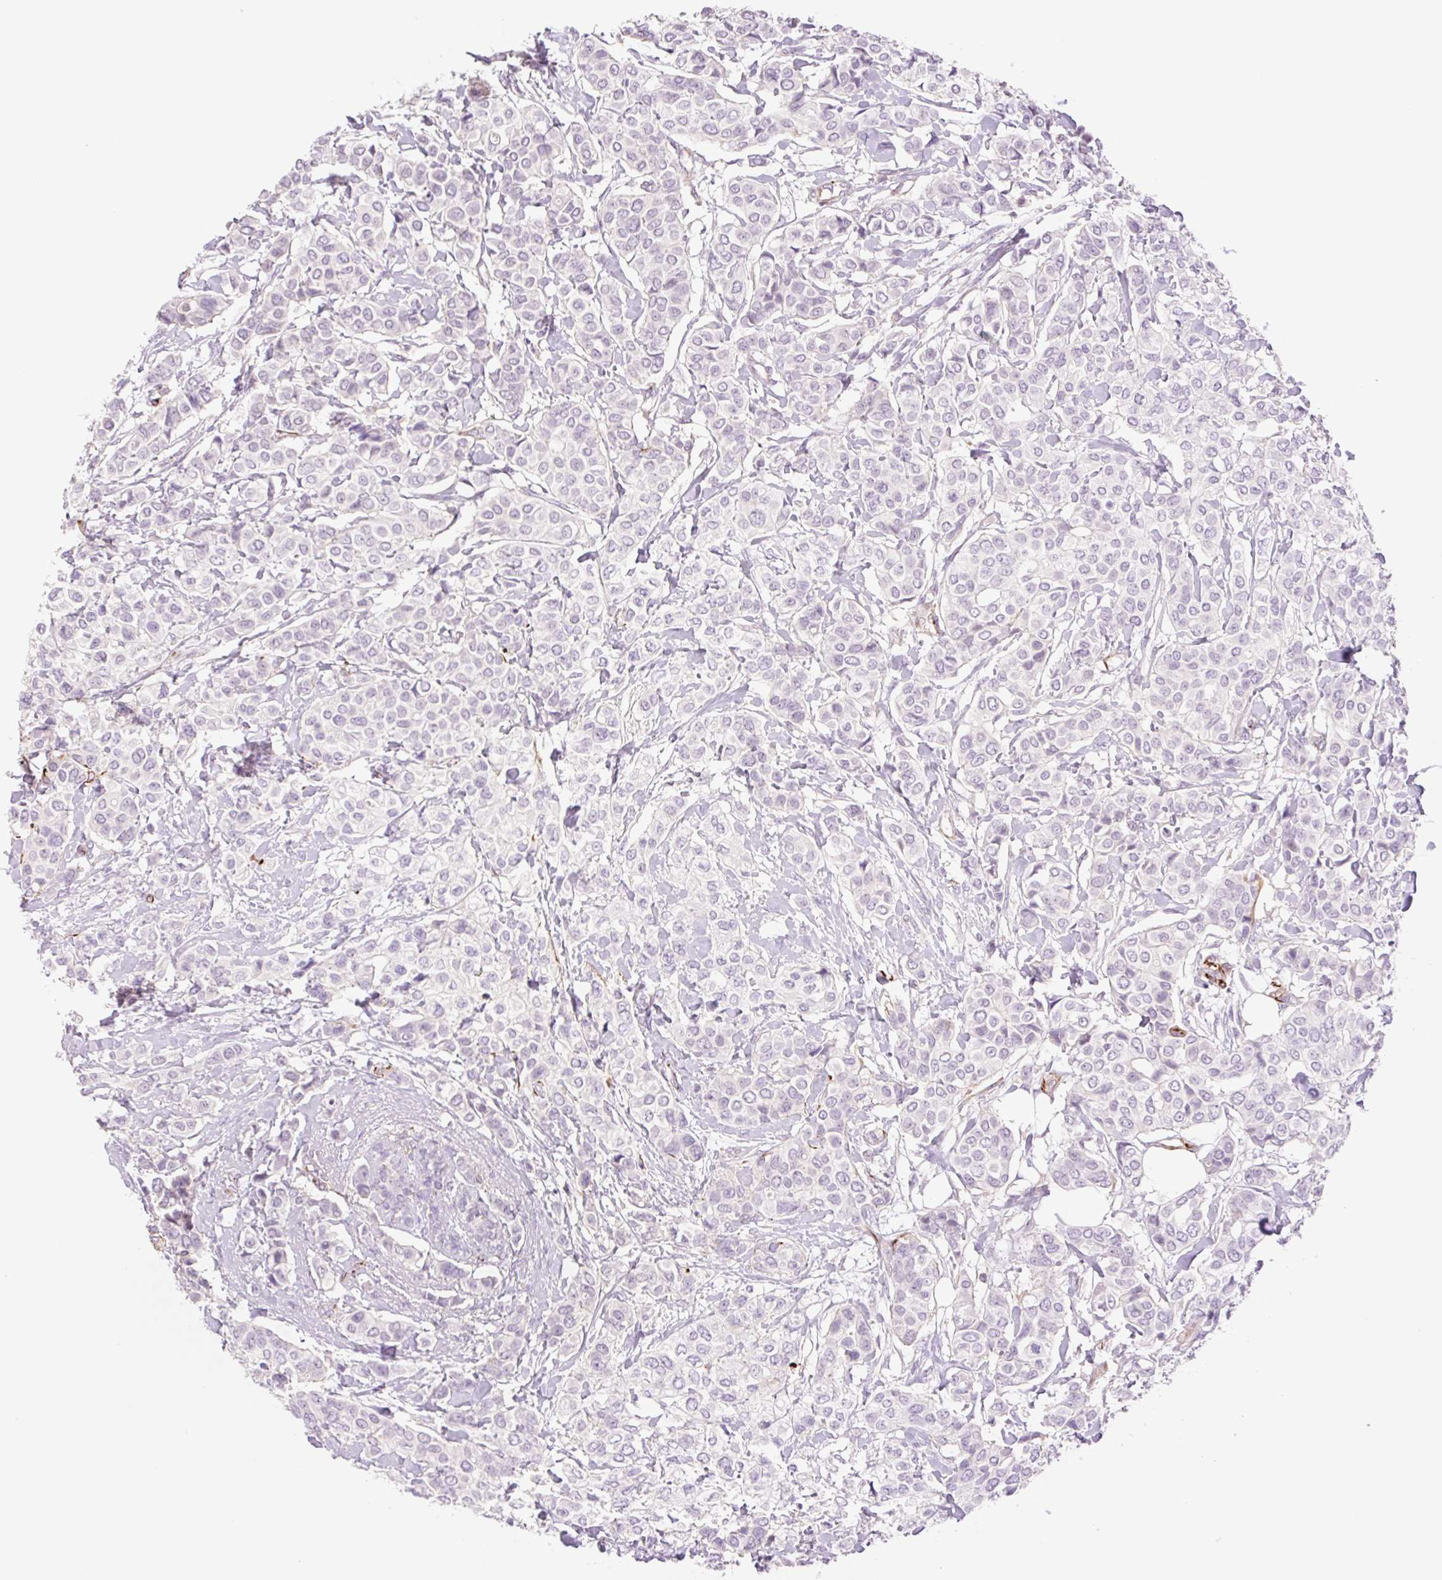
{"staining": {"intensity": "negative", "quantity": "none", "location": "none"}, "tissue": "breast cancer", "cell_type": "Tumor cells", "image_type": "cancer", "snomed": [{"axis": "morphology", "description": "Lobular carcinoma"}, {"axis": "topography", "description": "Breast"}], "caption": "Immunohistochemistry (IHC) micrograph of neoplastic tissue: human lobular carcinoma (breast) stained with DAB (3,3'-diaminobenzidine) displays no significant protein positivity in tumor cells.", "gene": "ZFYVE21", "patient": {"sex": "female", "age": 51}}